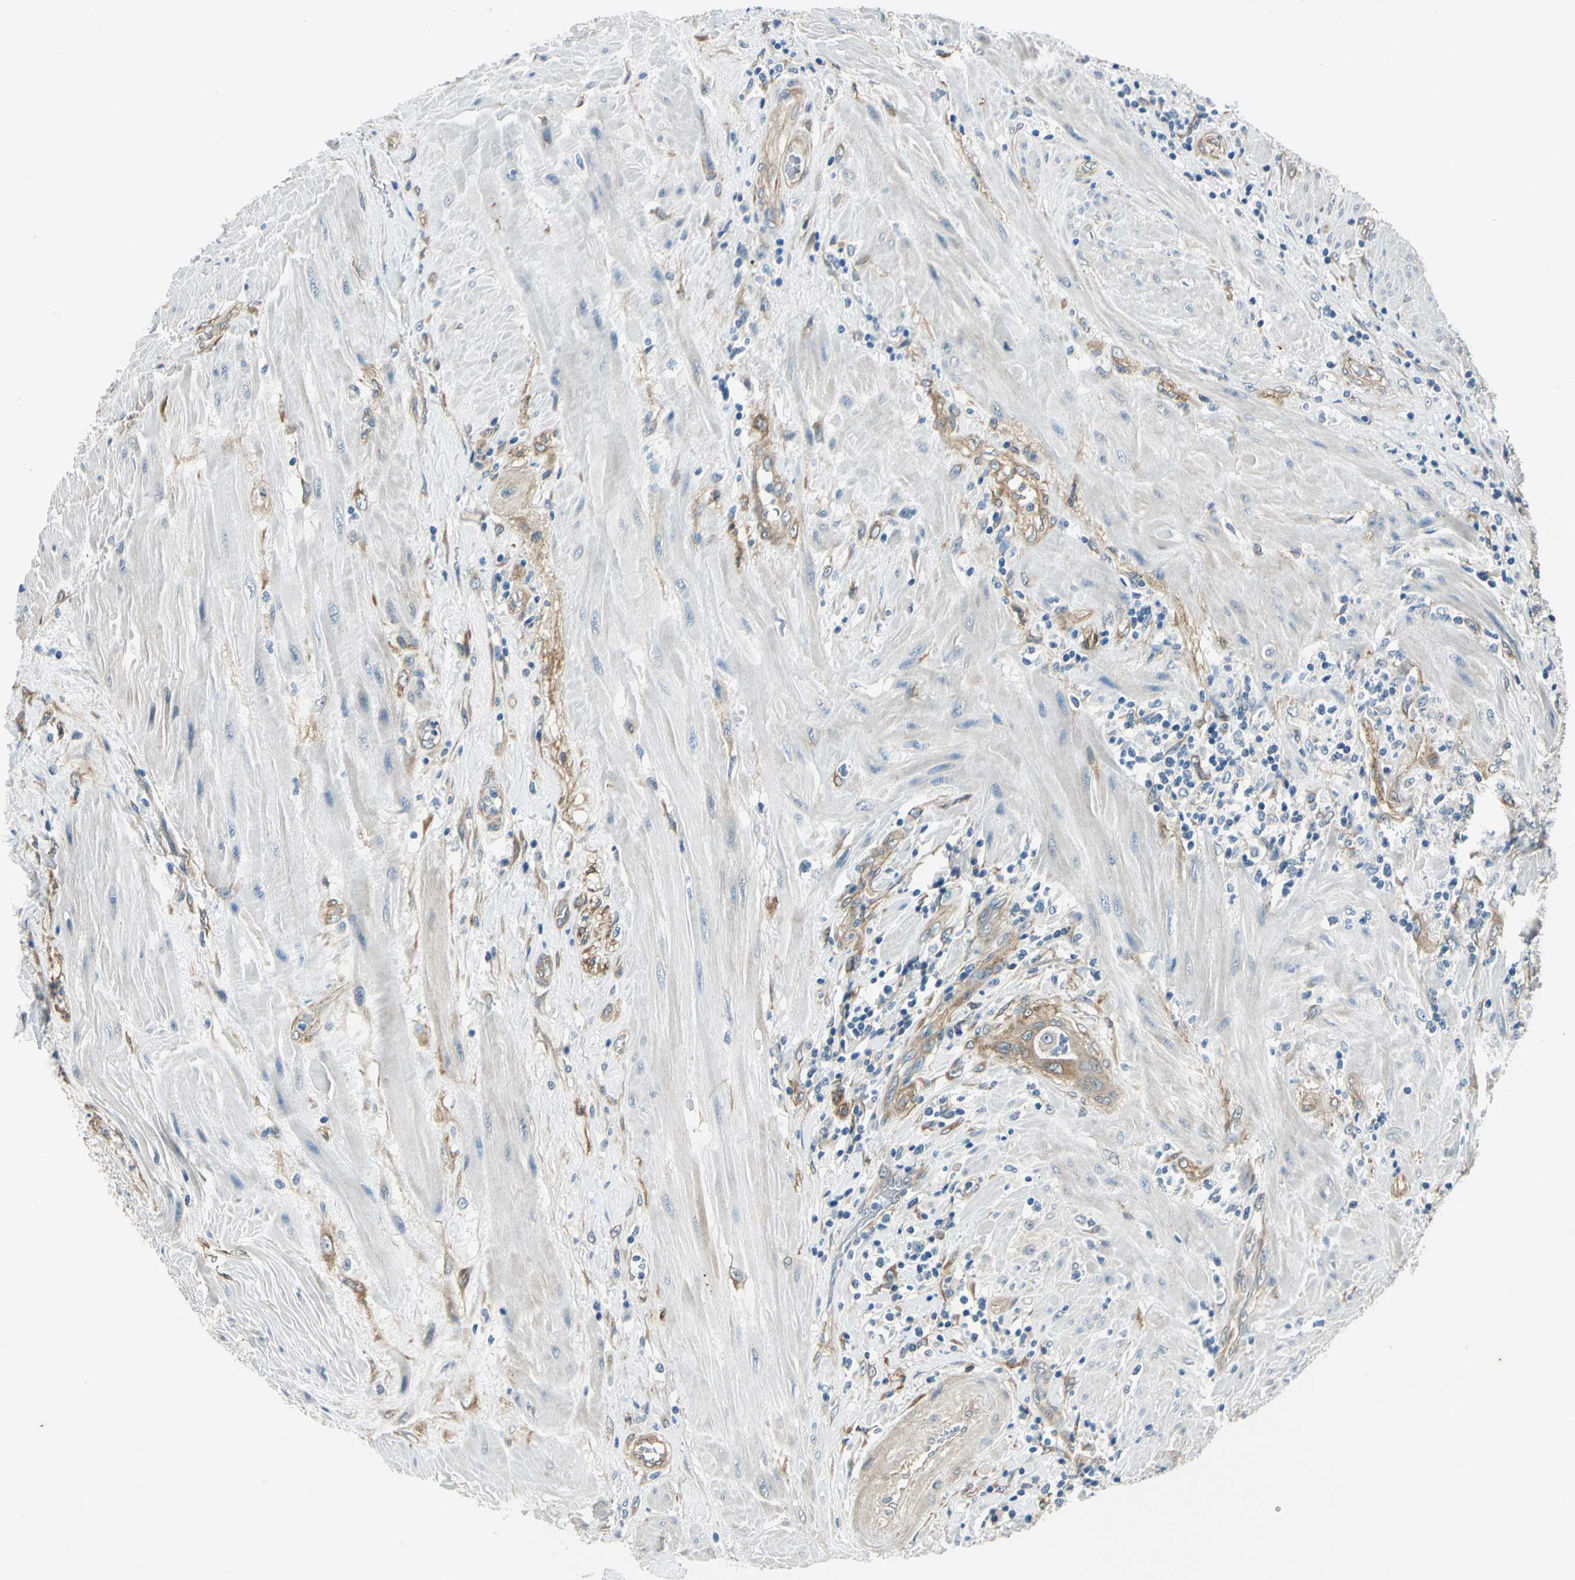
{"staining": {"intensity": "weak", "quantity": "25%-75%", "location": "cytoplasmic/membranous"}, "tissue": "pancreatic cancer", "cell_type": "Tumor cells", "image_type": "cancer", "snomed": [{"axis": "morphology", "description": "Adenocarcinoma, NOS"}, {"axis": "topography", "description": "Pancreas"}], "caption": "A photomicrograph of human pancreatic cancer stained for a protein shows weak cytoplasmic/membranous brown staining in tumor cells.", "gene": "CDC42EP1", "patient": {"sex": "female", "age": 64}}